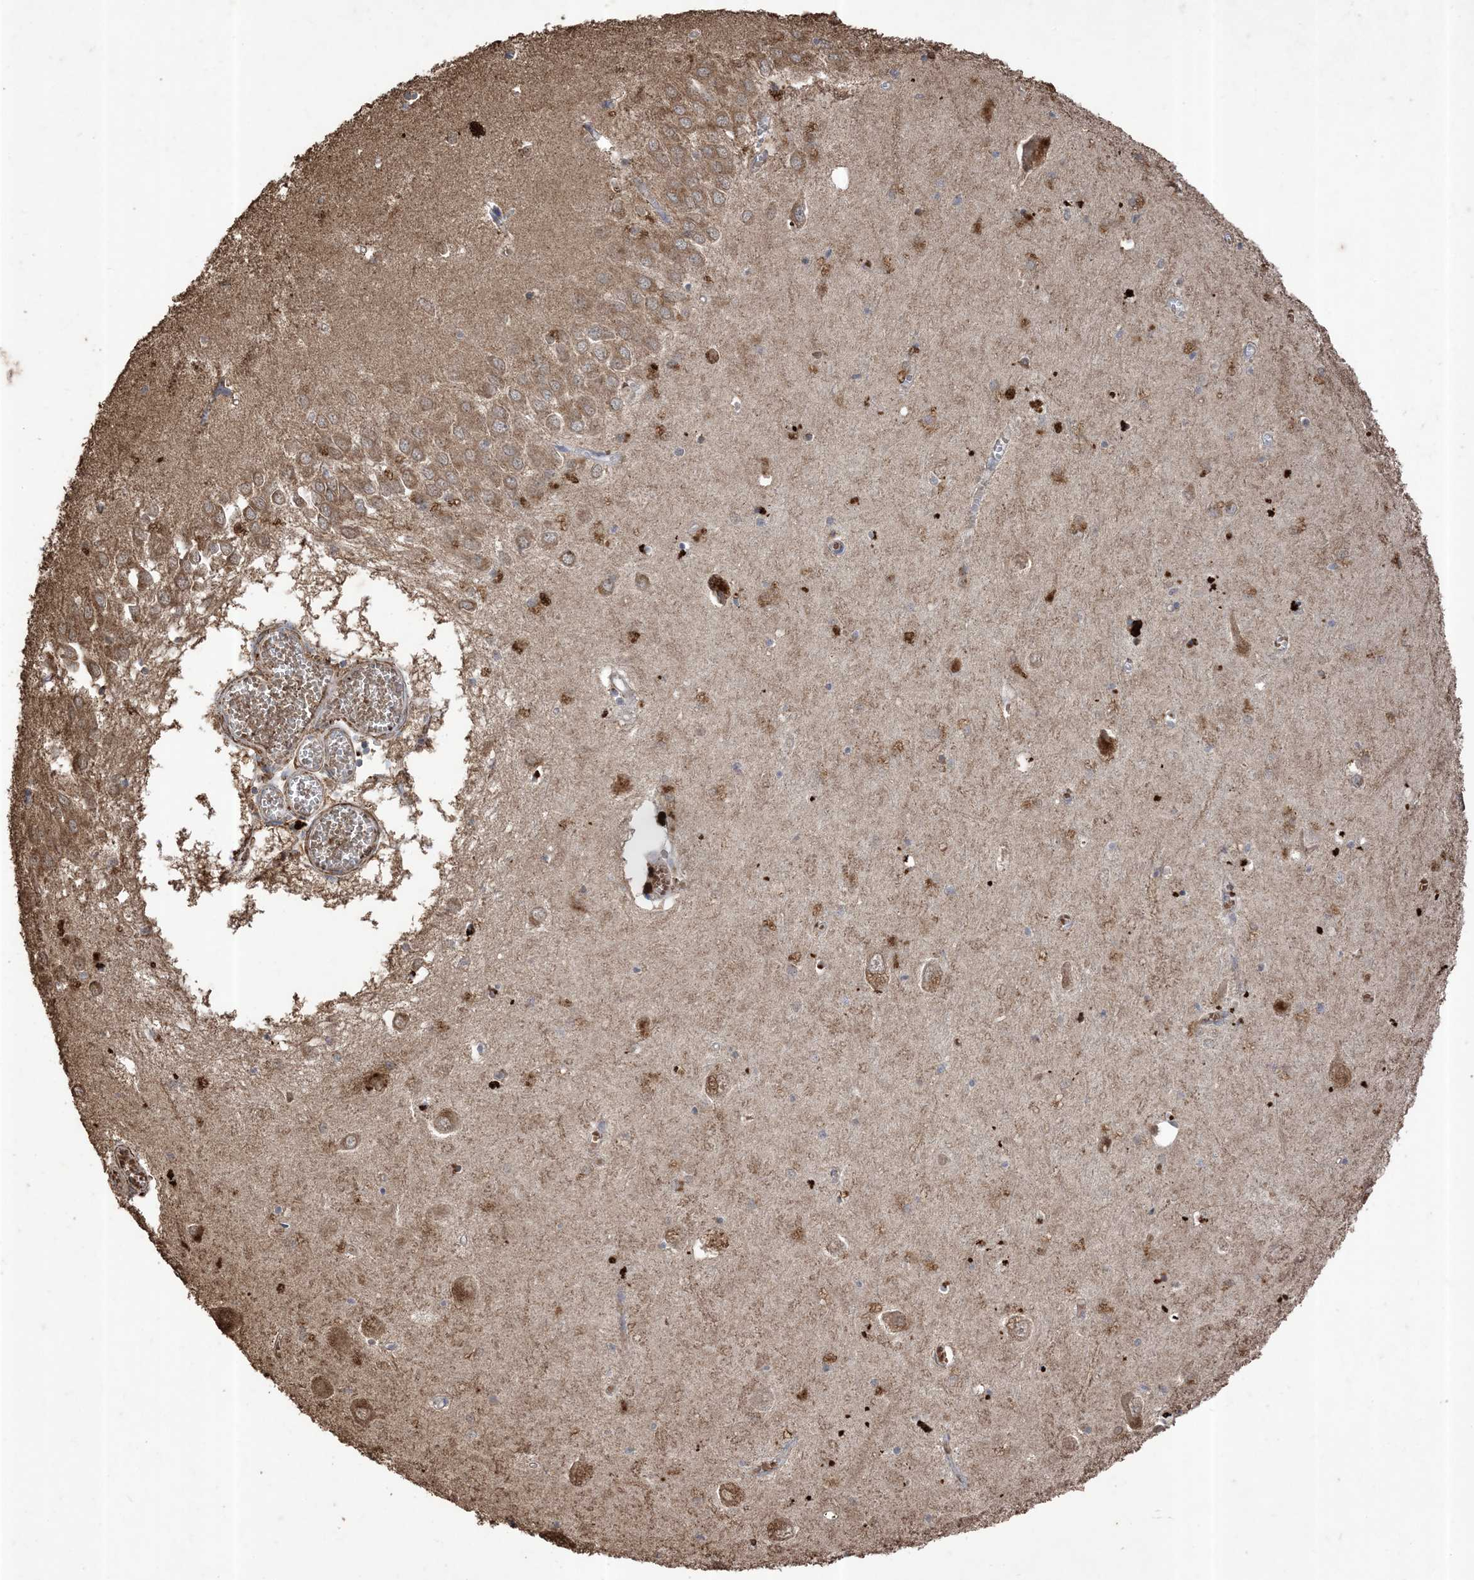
{"staining": {"intensity": "weak", "quantity": "<25%", "location": "cytoplasmic/membranous"}, "tissue": "hippocampus", "cell_type": "Glial cells", "image_type": "normal", "snomed": [{"axis": "morphology", "description": "Normal tissue, NOS"}, {"axis": "topography", "description": "Hippocampus"}], "caption": "The micrograph reveals no significant positivity in glial cells of hippocampus. (DAB (3,3'-diaminobenzidine) immunohistochemistry (IHC), high magnification).", "gene": "HPS4", "patient": {"sex": "male", "age": 70}}